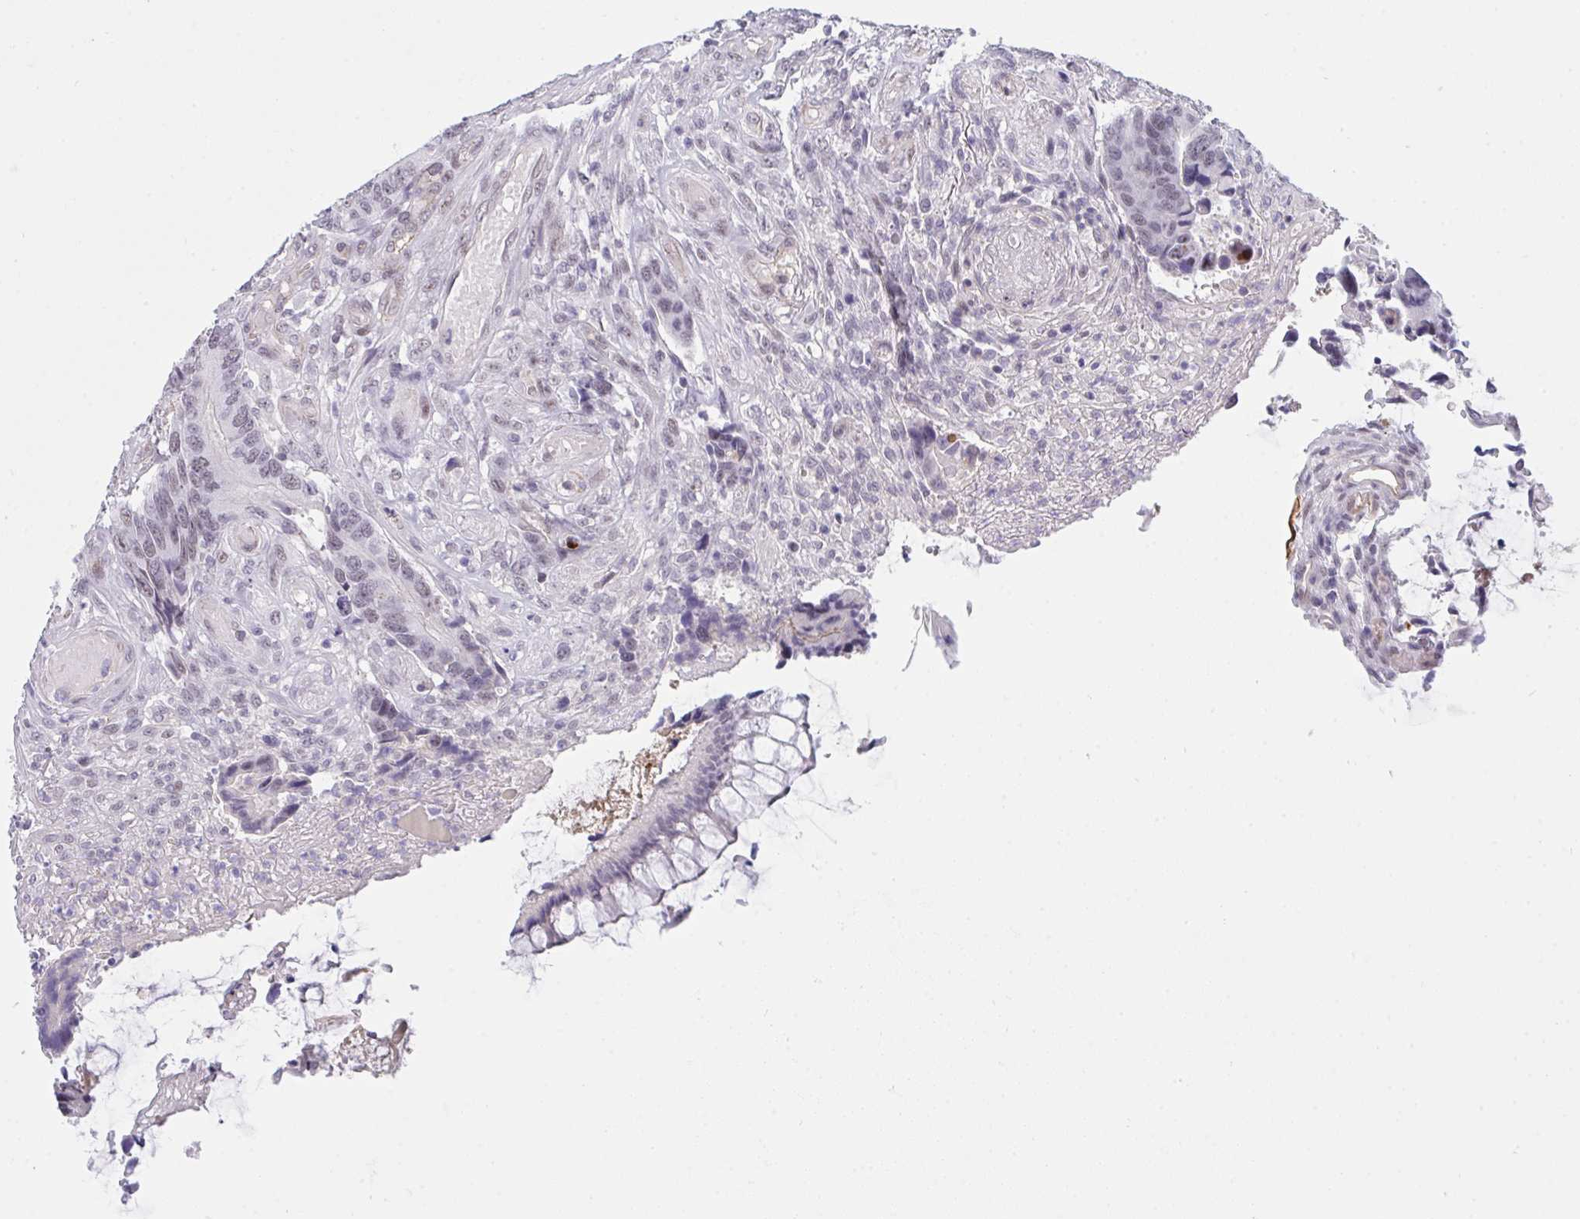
{"staining": {"intensity": "weak", "quantity": "<25%", "location": "nuclear"}, "tissue": "colorectal cancer", "cell_type": "Tumor cells", "image_type": "cancer", "snomed": [{"axis": "morphology", "description": "Adenocarcinoma, NOS"}, {"axis": "topography", "description": "Colon"}], "caption": "DAB immunohistochemical staining of colorectal cancer displays no significant staining in tumor cells.", "gene": "DSCAML1", "patient": {"sex": "male", "age": 87}}